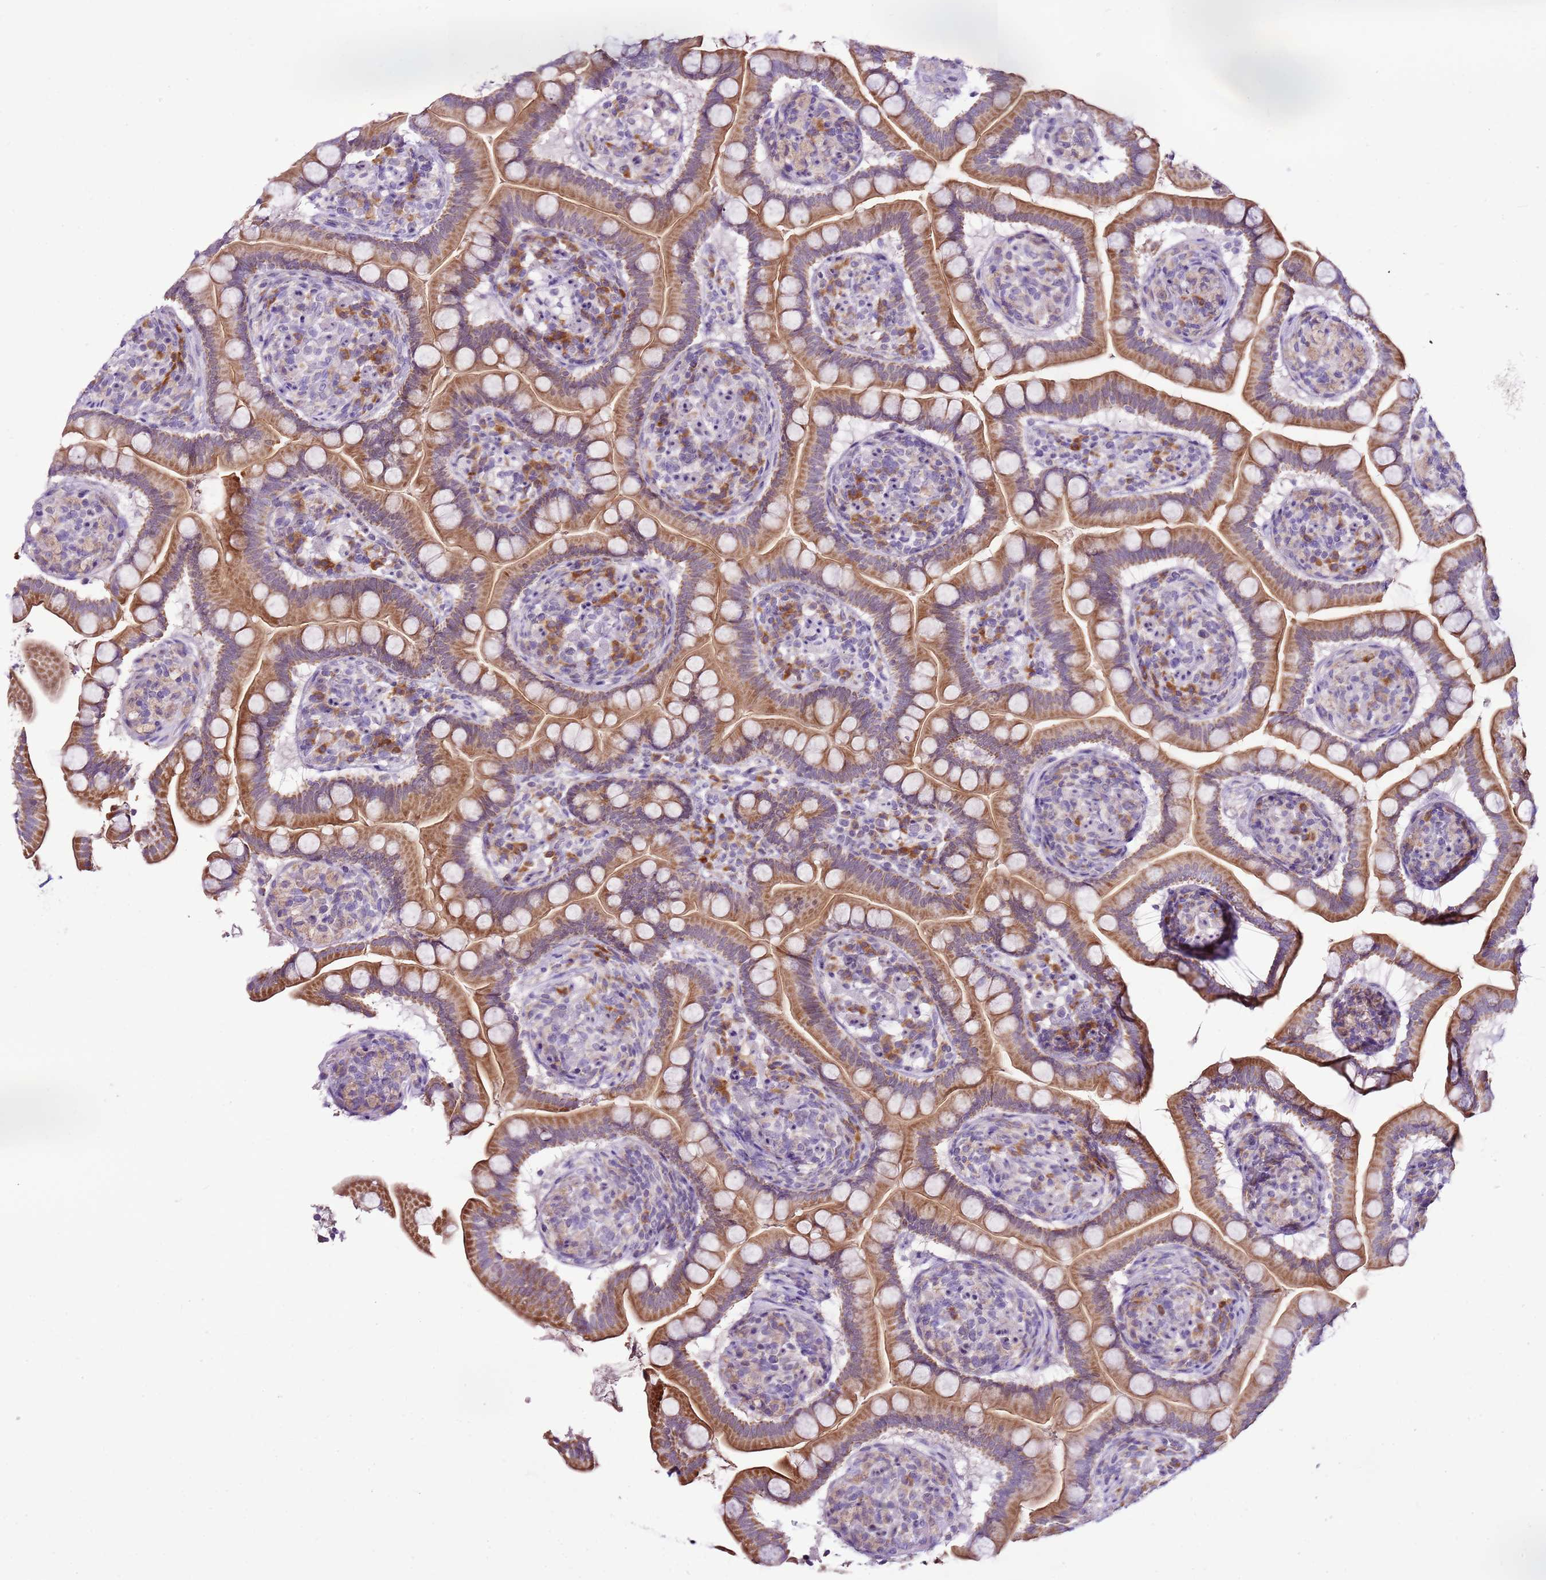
{"staining": {"intensity": "moderate", "quantity": ">75%", "location": "cytoplasmic/membranous"}, "tissue": "small intestine", "cell_type": "Glandular cells", "image_type": "normal", "snomed": [{"axis": "morphology", "description": "Normal tissue, NOS"}, {"axis": "topography", "description": "Small intestine"}], "caption": "An immunohistochemistry (IHC) histopathology image of normal tissue is shown. Protein staining in brown shows moderate cytoplasmic/membranous positivity in small intestine within glandular cells.", "gene": "MRPL36", "patient": {"sex": "female", "age": 64}}